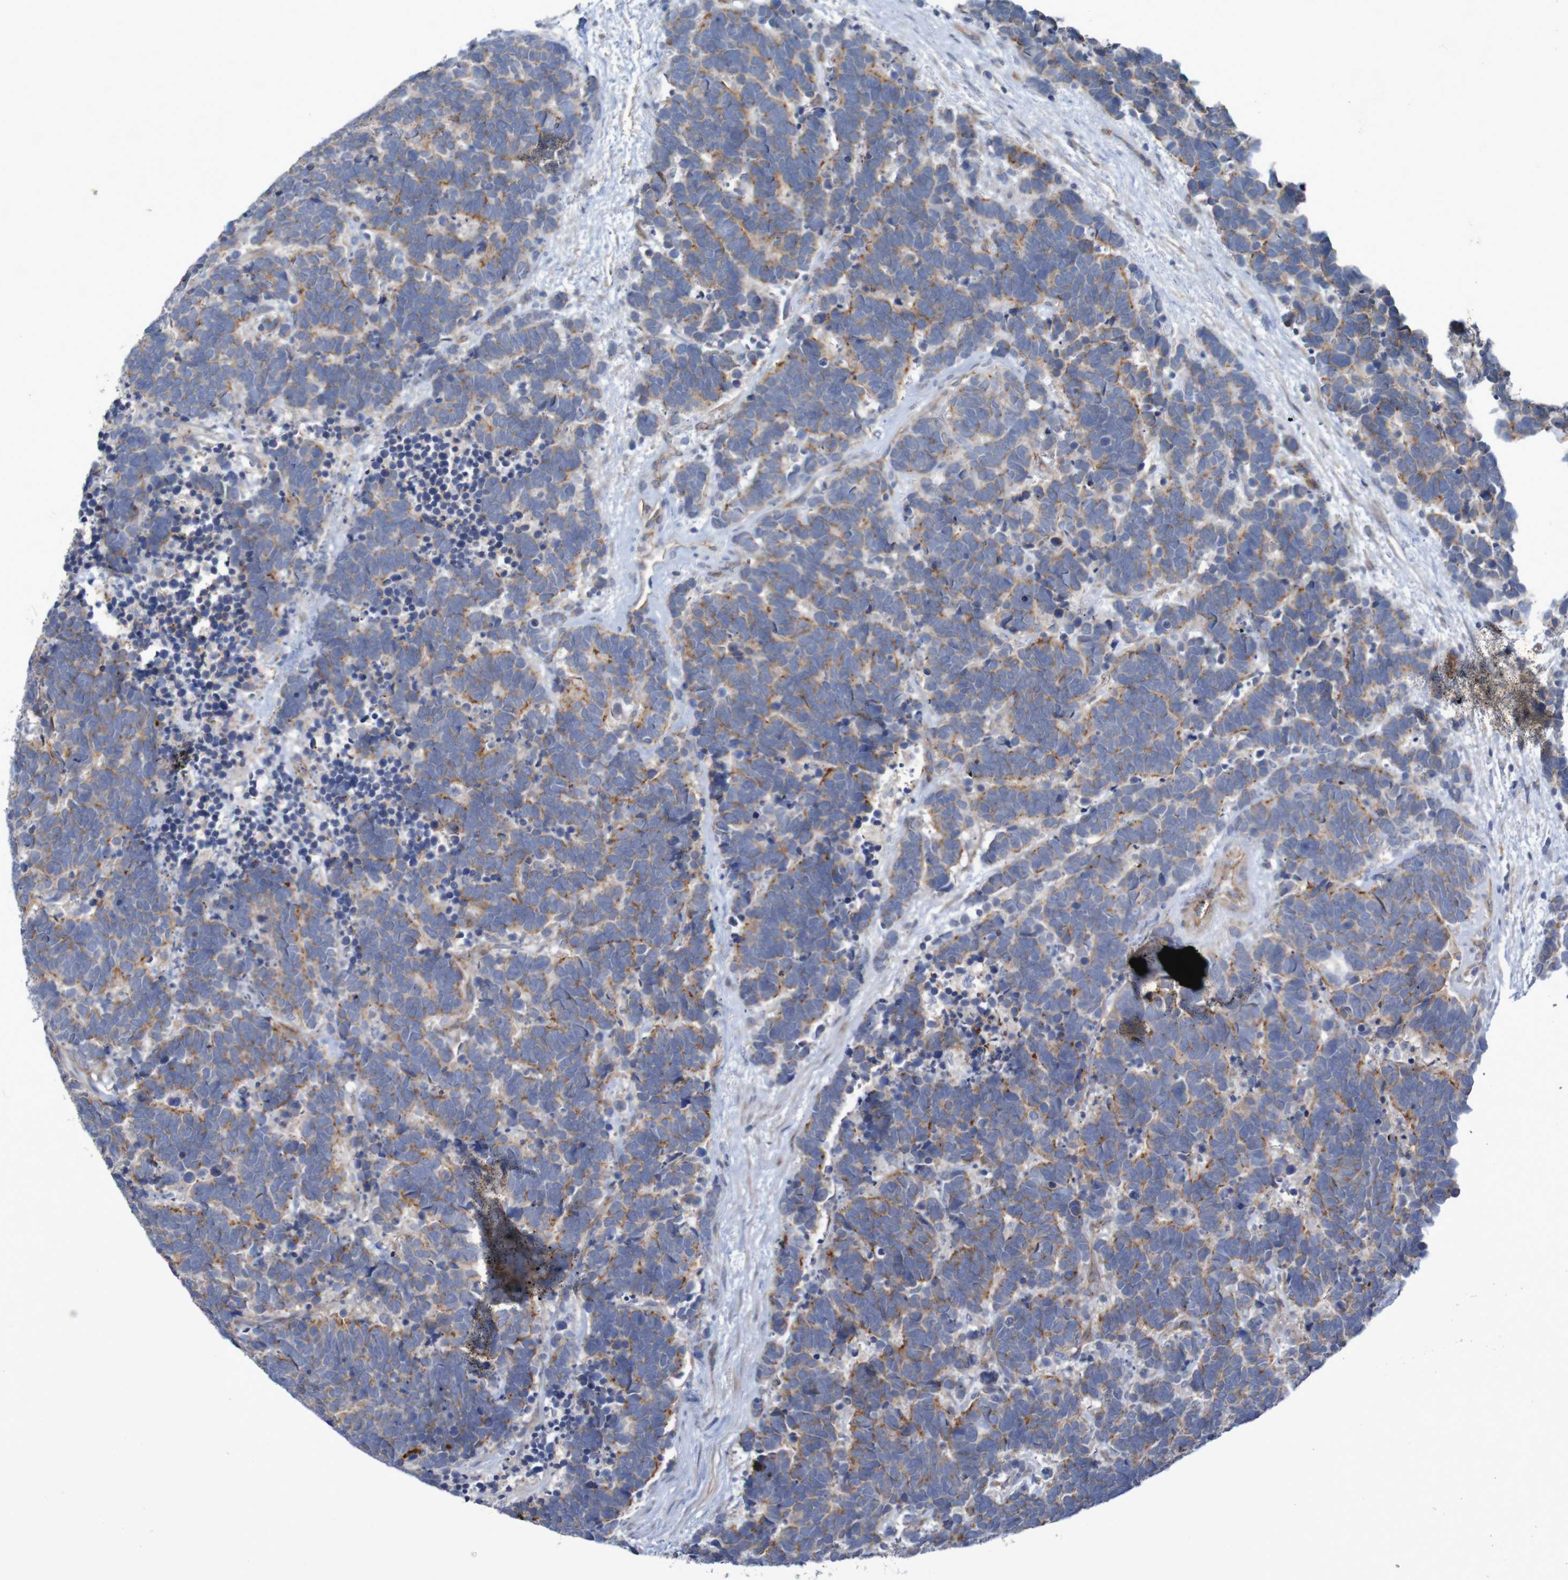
{"staining": {"intensity": "moderate", "quantity": "25%-75%", "location": "cytoplasmic/membranous"}, "tissue": "carcinoid", "cell_type": "Tumor cells", "image_type": "cancer", "snomed": [{"axis": "morphology", "description": "Carcinoma, NOS"}, {"axis": "morphology", "description": "Carcinoid, malignant, NOS"}, {"axis": "topography", "description": "Urinary bladder"}], "caption": "Tumor cells exhibit moderate cytoplasmic/membranous positivity in approximately 25%-75% of cells in carcinoid.", "gene": "NECTIN2", "patient": {"sex": "male", "age": 57}}